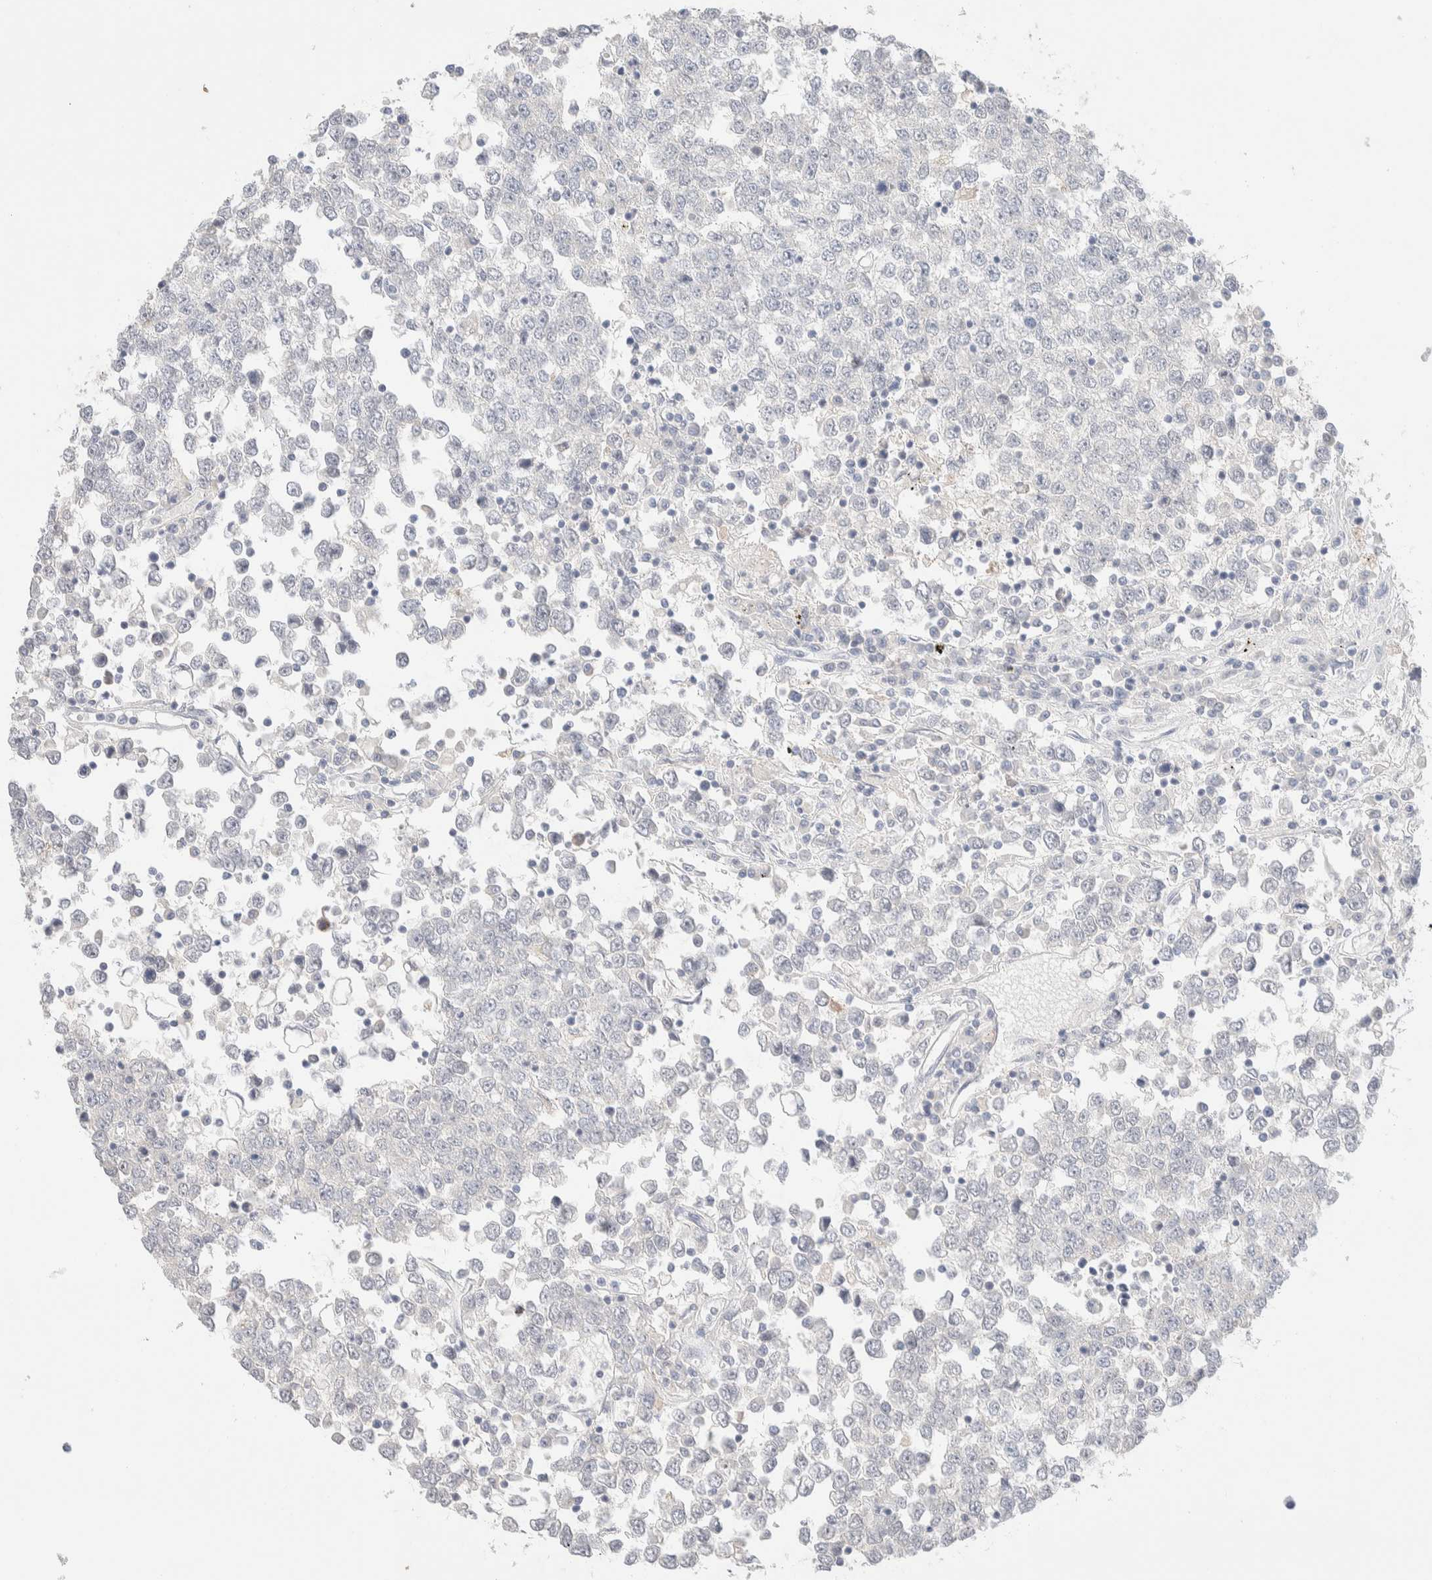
{"staining": {"intensity": "negative", "quantity": "none", "location": "none"}, "tissue": "testis cancer", "cell_type": "Tumor cells", "image_type": "cancer", "snomed": [{"axis": "morphology", "description": "Seminoma, NOS"}, {"axis": "topography", "description": "Testis"}], "caption": "High power microscopy micrograph of an immunohistochemistry micrograph of testis seminoma, revealing no significant staining in tumor cells. (Immunohistochemistry, brightfield microscopy, high magnification).", "gene": "RIDA", "patient": {"sex": "male", "age": 65}}